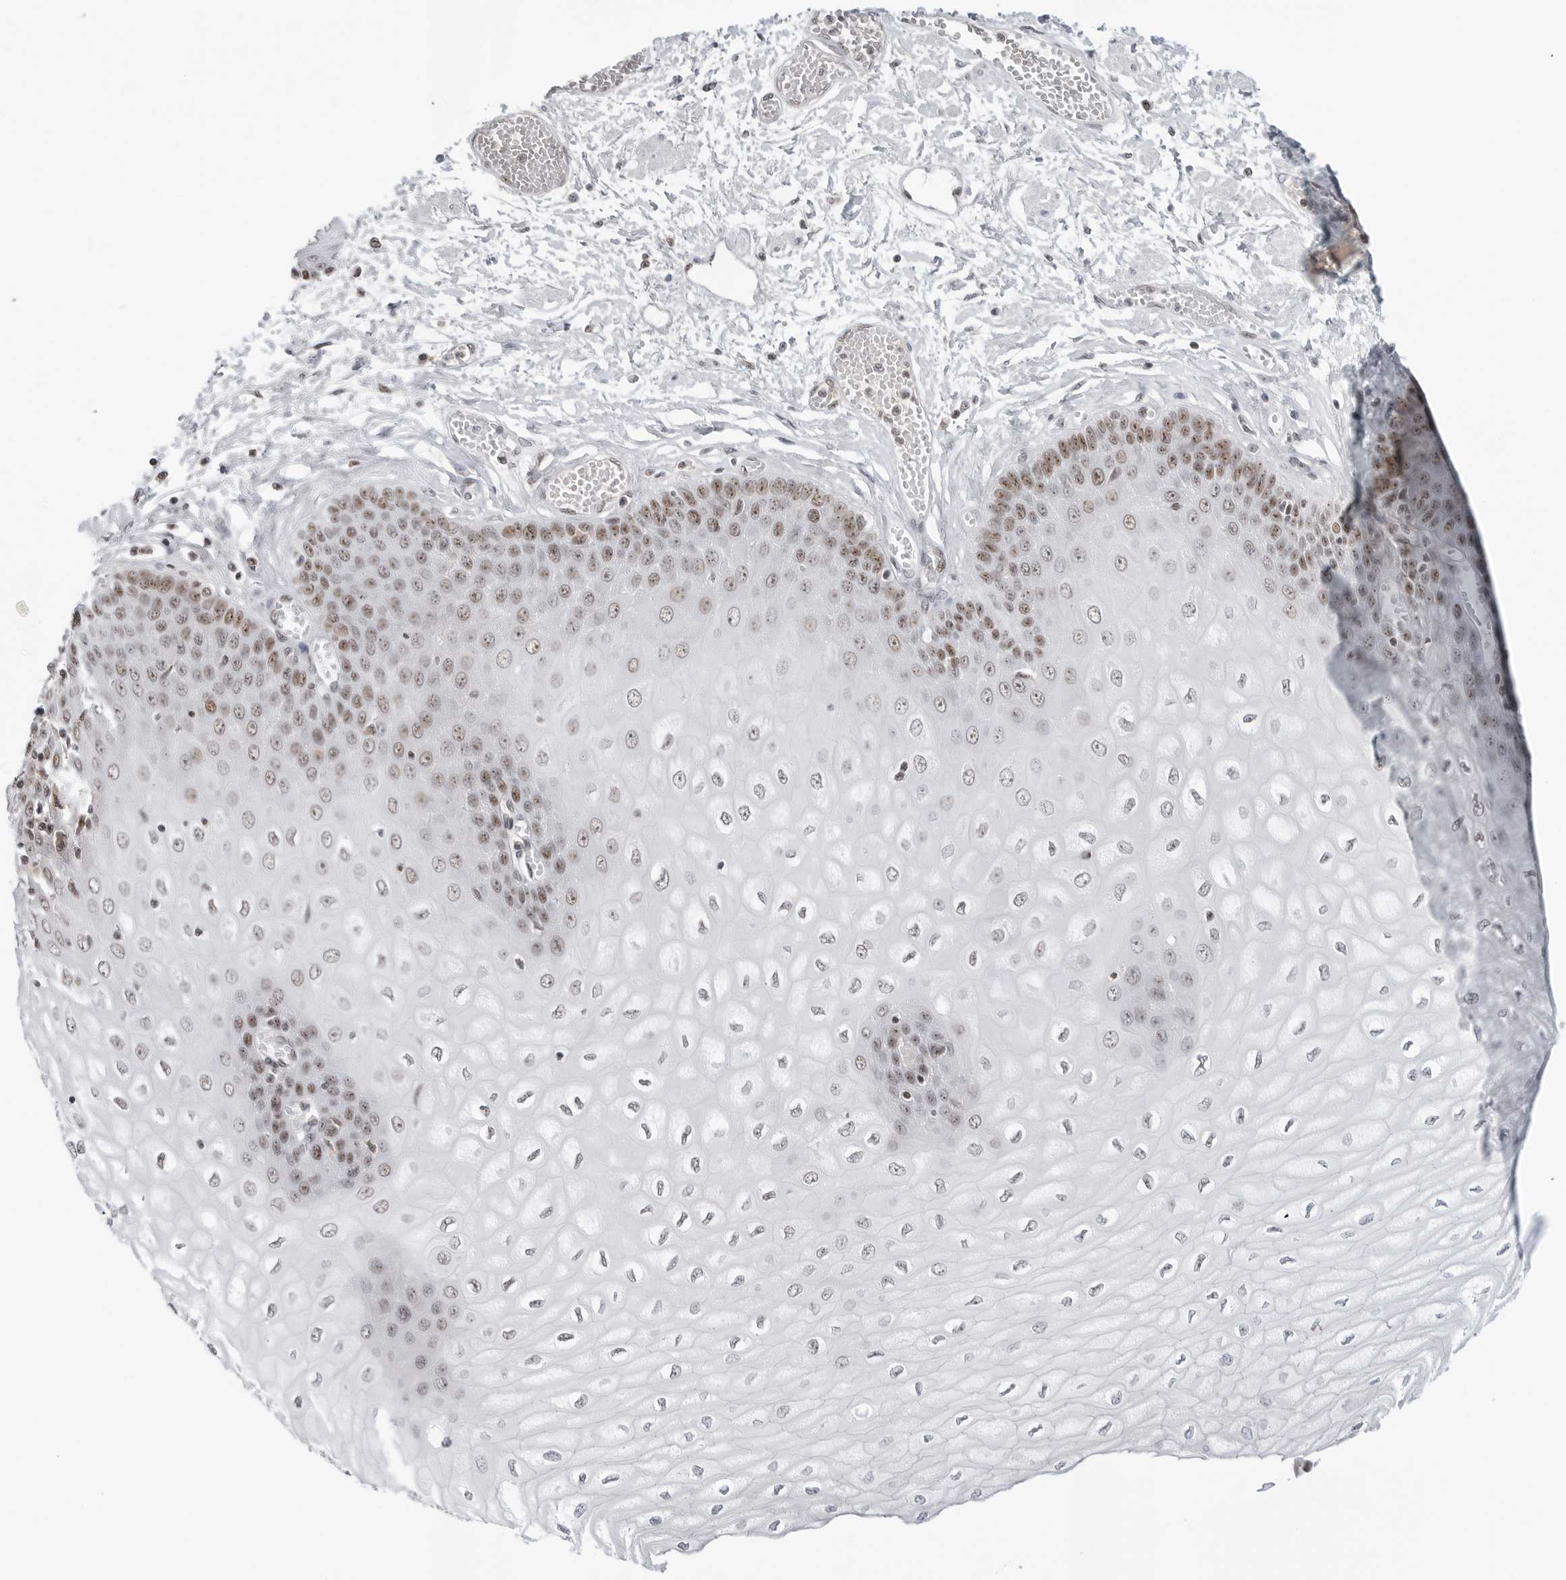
{"staining": {"intensity": "moderate", "quantity": "25%-75%", "location": "nuclear"}, "tissue": "esophagus", "cell_type": "Squamous epithelial cells", "image_type": "normal", "snomed": [{"axis": "morphology", "description": "Normal tissue, NOS"}, {"axis": "topography", "description": "Esophagus"}], "caption": "The micrograph exhibits immunohistochemical staining of normal esophagus. There is moderate nuclear expression is identified in about 25%-75% of squamous epithelial cells.", "gene": "WRAP53", "patient": {"sex": "male", "age": 60}}